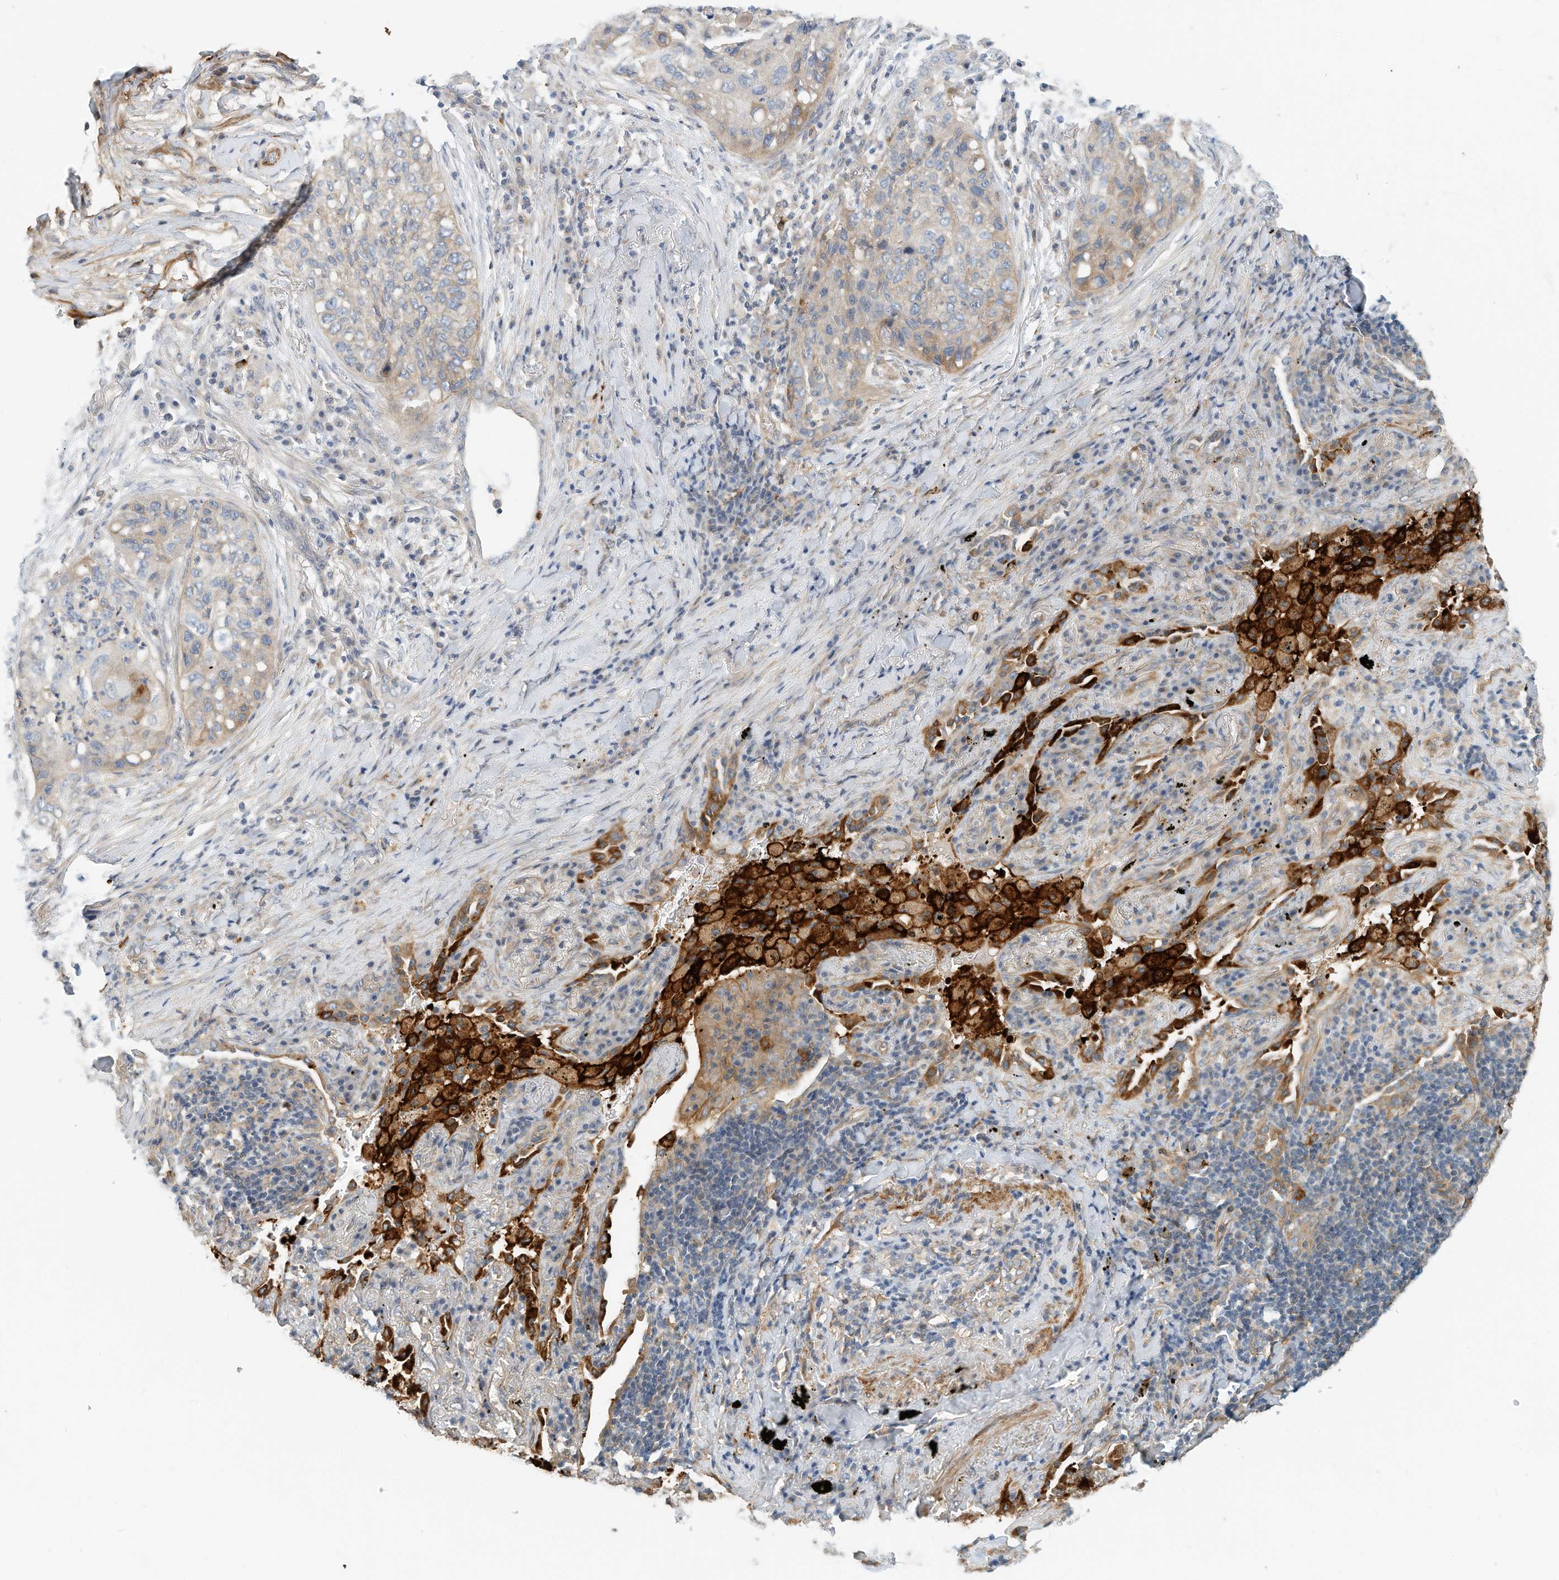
{"staining": {"intensity": "weak", "quantity": "<25%", "location": "cytoplasmic/membranous"}, "tissue": "lung cancer", "cell_type": "Tumor cells", "image_type": "cancer", "snomed": [{"axis": "morphology", "description": "Squamous cell carcinoma, NOS"}, {"axis": "topography", "description": "Lung"}], "caption": "IHC photomicrograph of human squamous cell carcinoma (lung) stained for a protein (brown), which reveals no staining in tumor cells.", "gene": "MICAL1", "patient": {"sex": "female", "age": 63}}